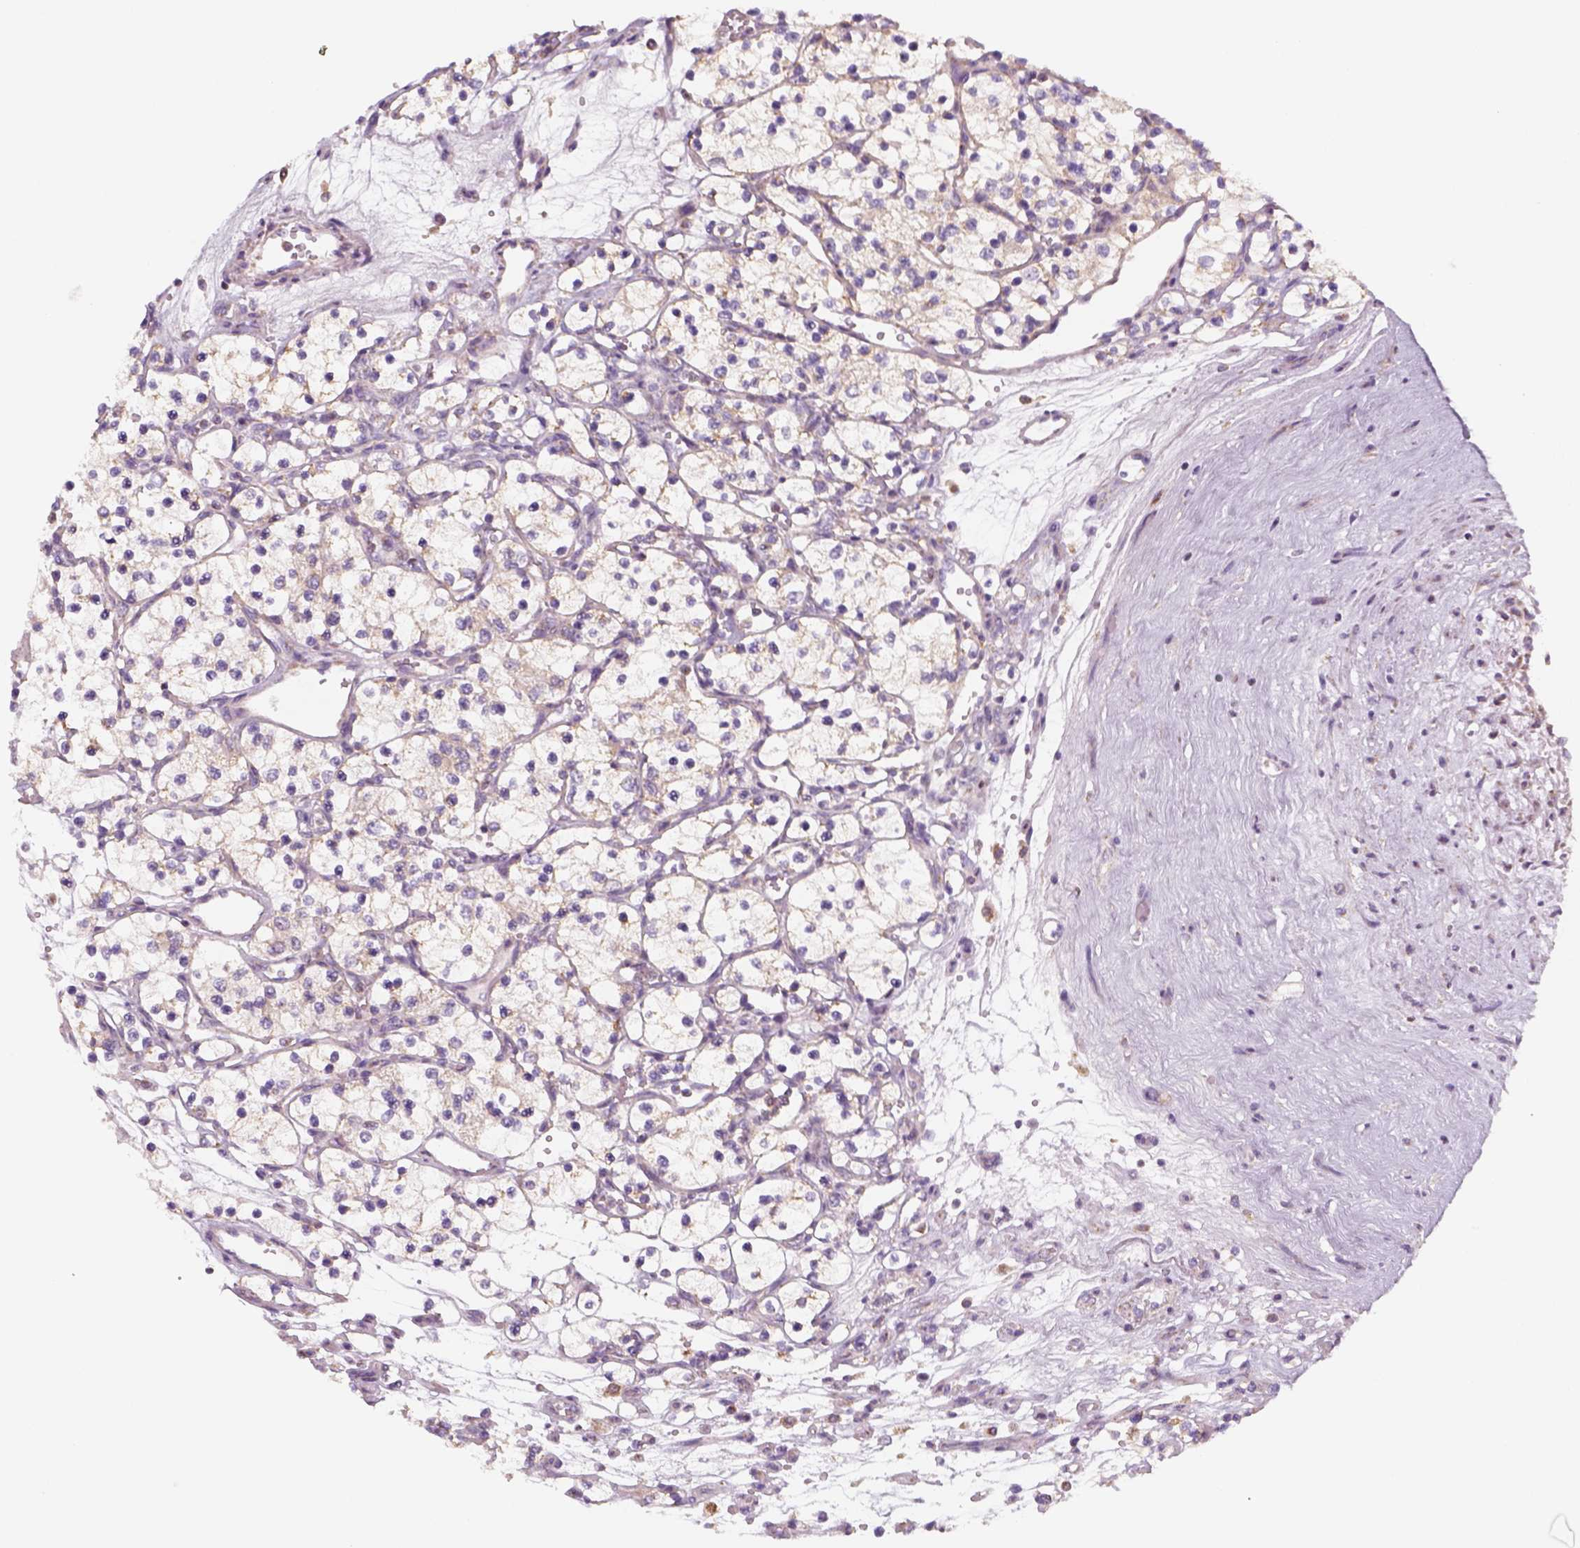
{"staining": {"intensity": "weak", "quantity": "<25%", "location": "cytoplasmic/membranous"}, "tissue": "renal cancer", "cell_type": "Tumor cells", "image_type": "cancer", "snomed": [{"axis": "morphology", "description": "Adenocarcinoma, NOS"}, {"axis": "topography", "description": "Kidney"}], "caption": "The image displays no staining of tumor cells in renal cancer.", "gene": "AWAT2", "patient": {"sex": "female", "age": 69}}